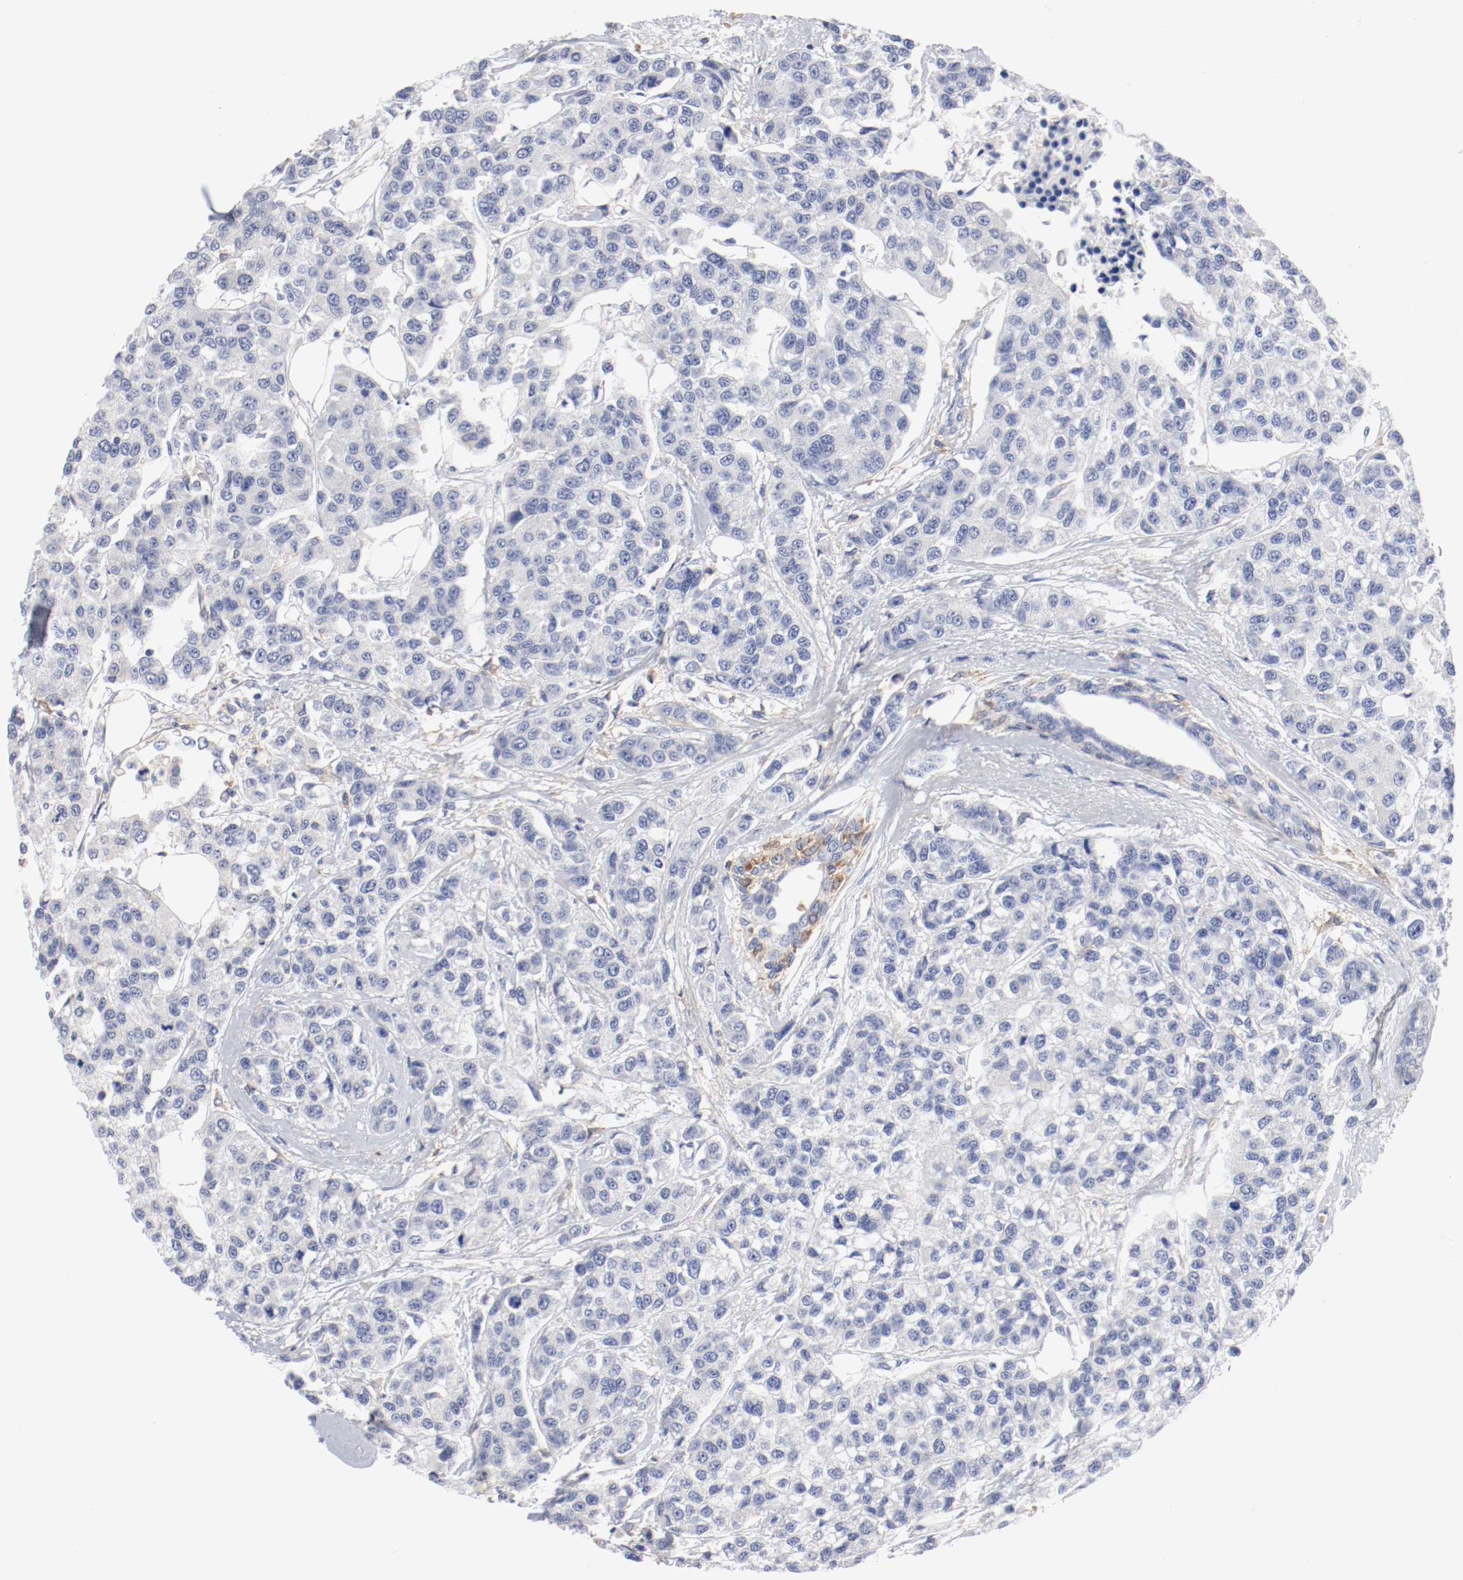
{"staining": {"intensity": "negative", "quantity": "none", "location": "none"}, "tissue": "breast cancer", "cell_type": "Tumor cells", "image_type": "cancer", "snomed": [{"axis": "morphology", "description": "Duct carcinoma"}, {"axis": "topography", "description": "Breast"}], "caption": "This is a photomicrograph of immunohistochemistry (IHC) staining of breast cancer (intraductal carcinoma), which shows no positivity in tumor cells.", "gene": "FGFBP1", "patient": {"sex": "female", "age": 51}}